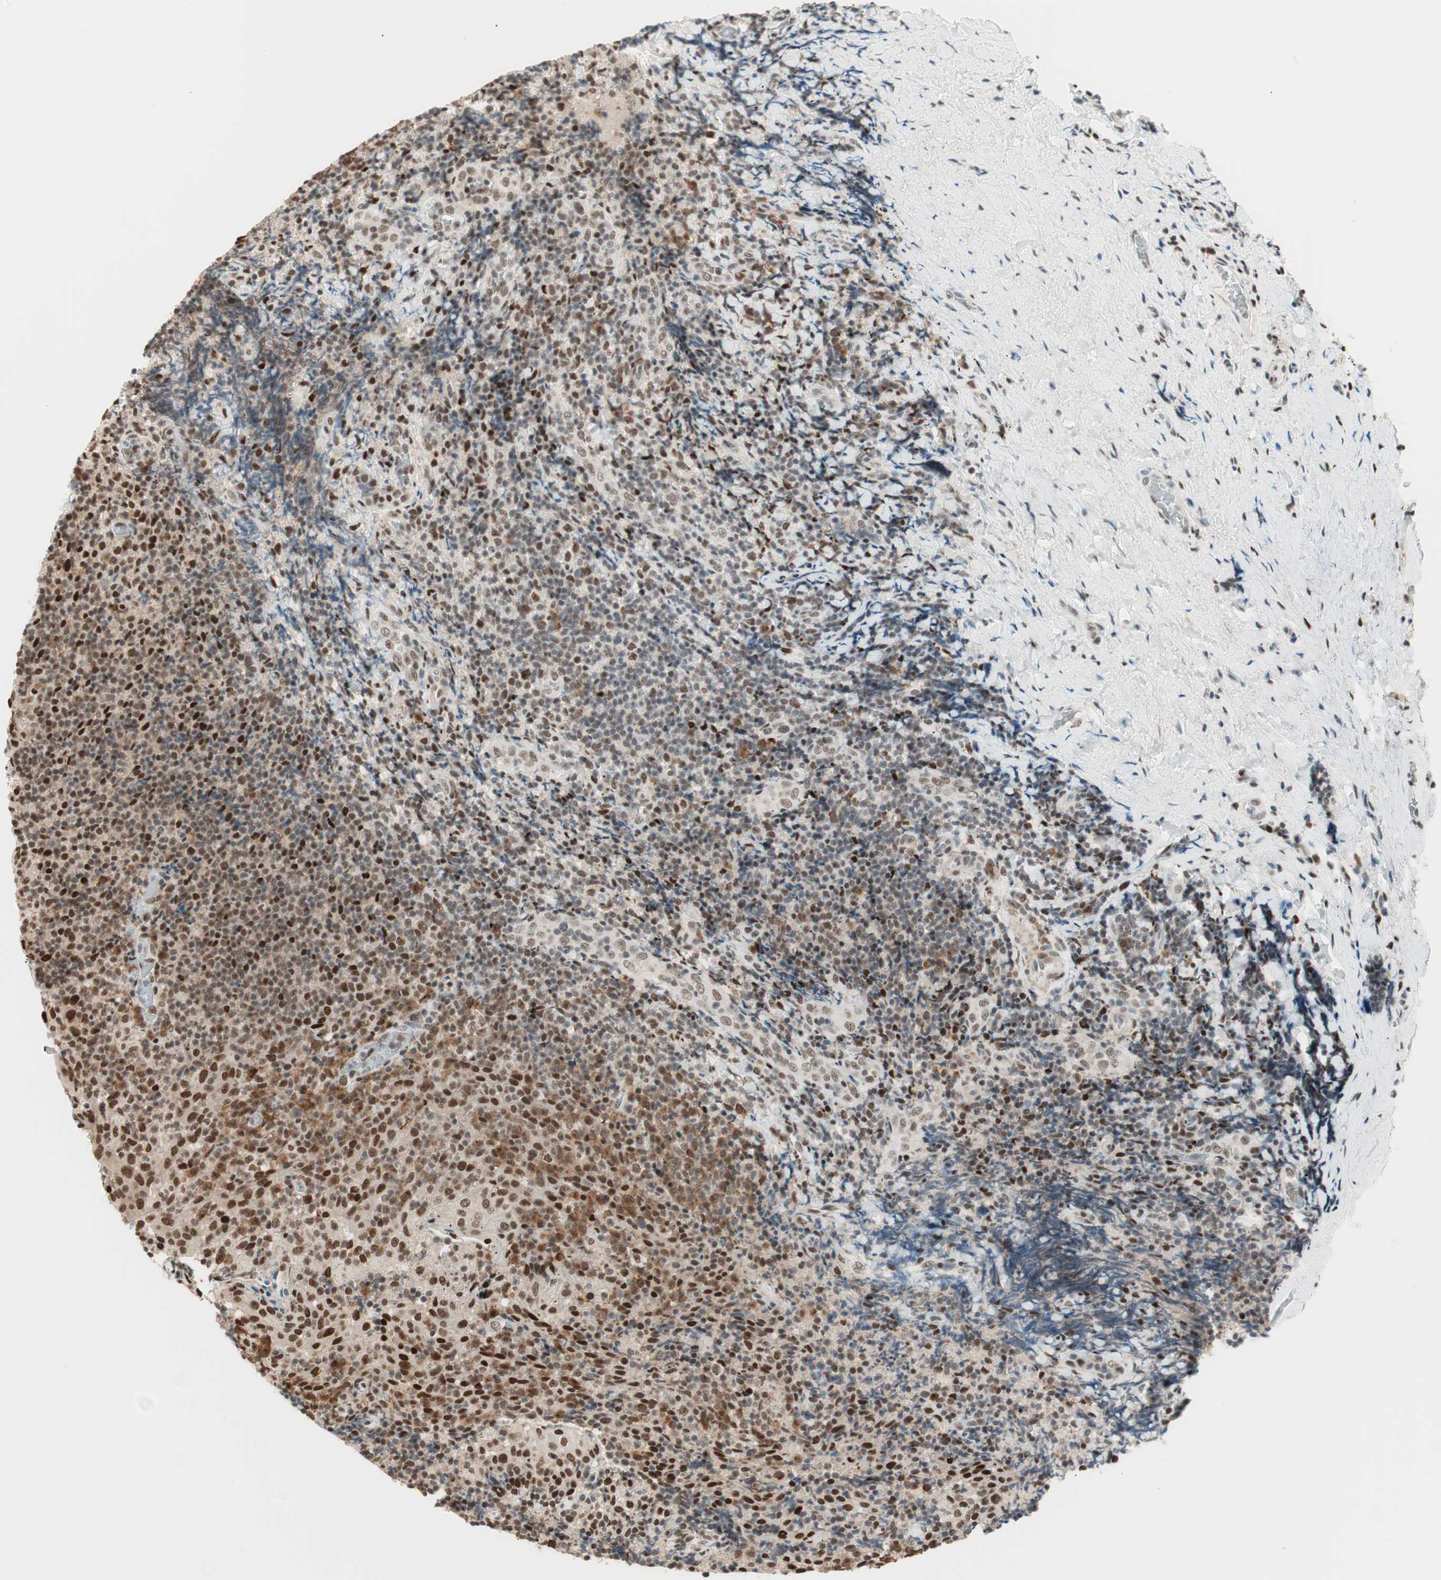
{"staining": {"intensity": "moderate", "quantity": "25%-75%", "location": "nuclear"}, "tissue": "lymphoma", "cell_type": "Tumor cells", "image_type": "cancer", "snomed": [{"axis": "morphology", "description": "Malignant lymphoma, non-Hodgkin's type, High grade"}, {"axis": "topography", "description": "Tonsil"}], "caption": "DAB (3,3'-diaminobenzidine) immunohistochemical staining of high-grade malignant lymphoma, non-Hodgkin's type shows moderate nuclear protein positivity in approximately 25%-75% of tumor cells.", "gene": "SMARCE1", "patient": {"sex": "female", "age": 36}}